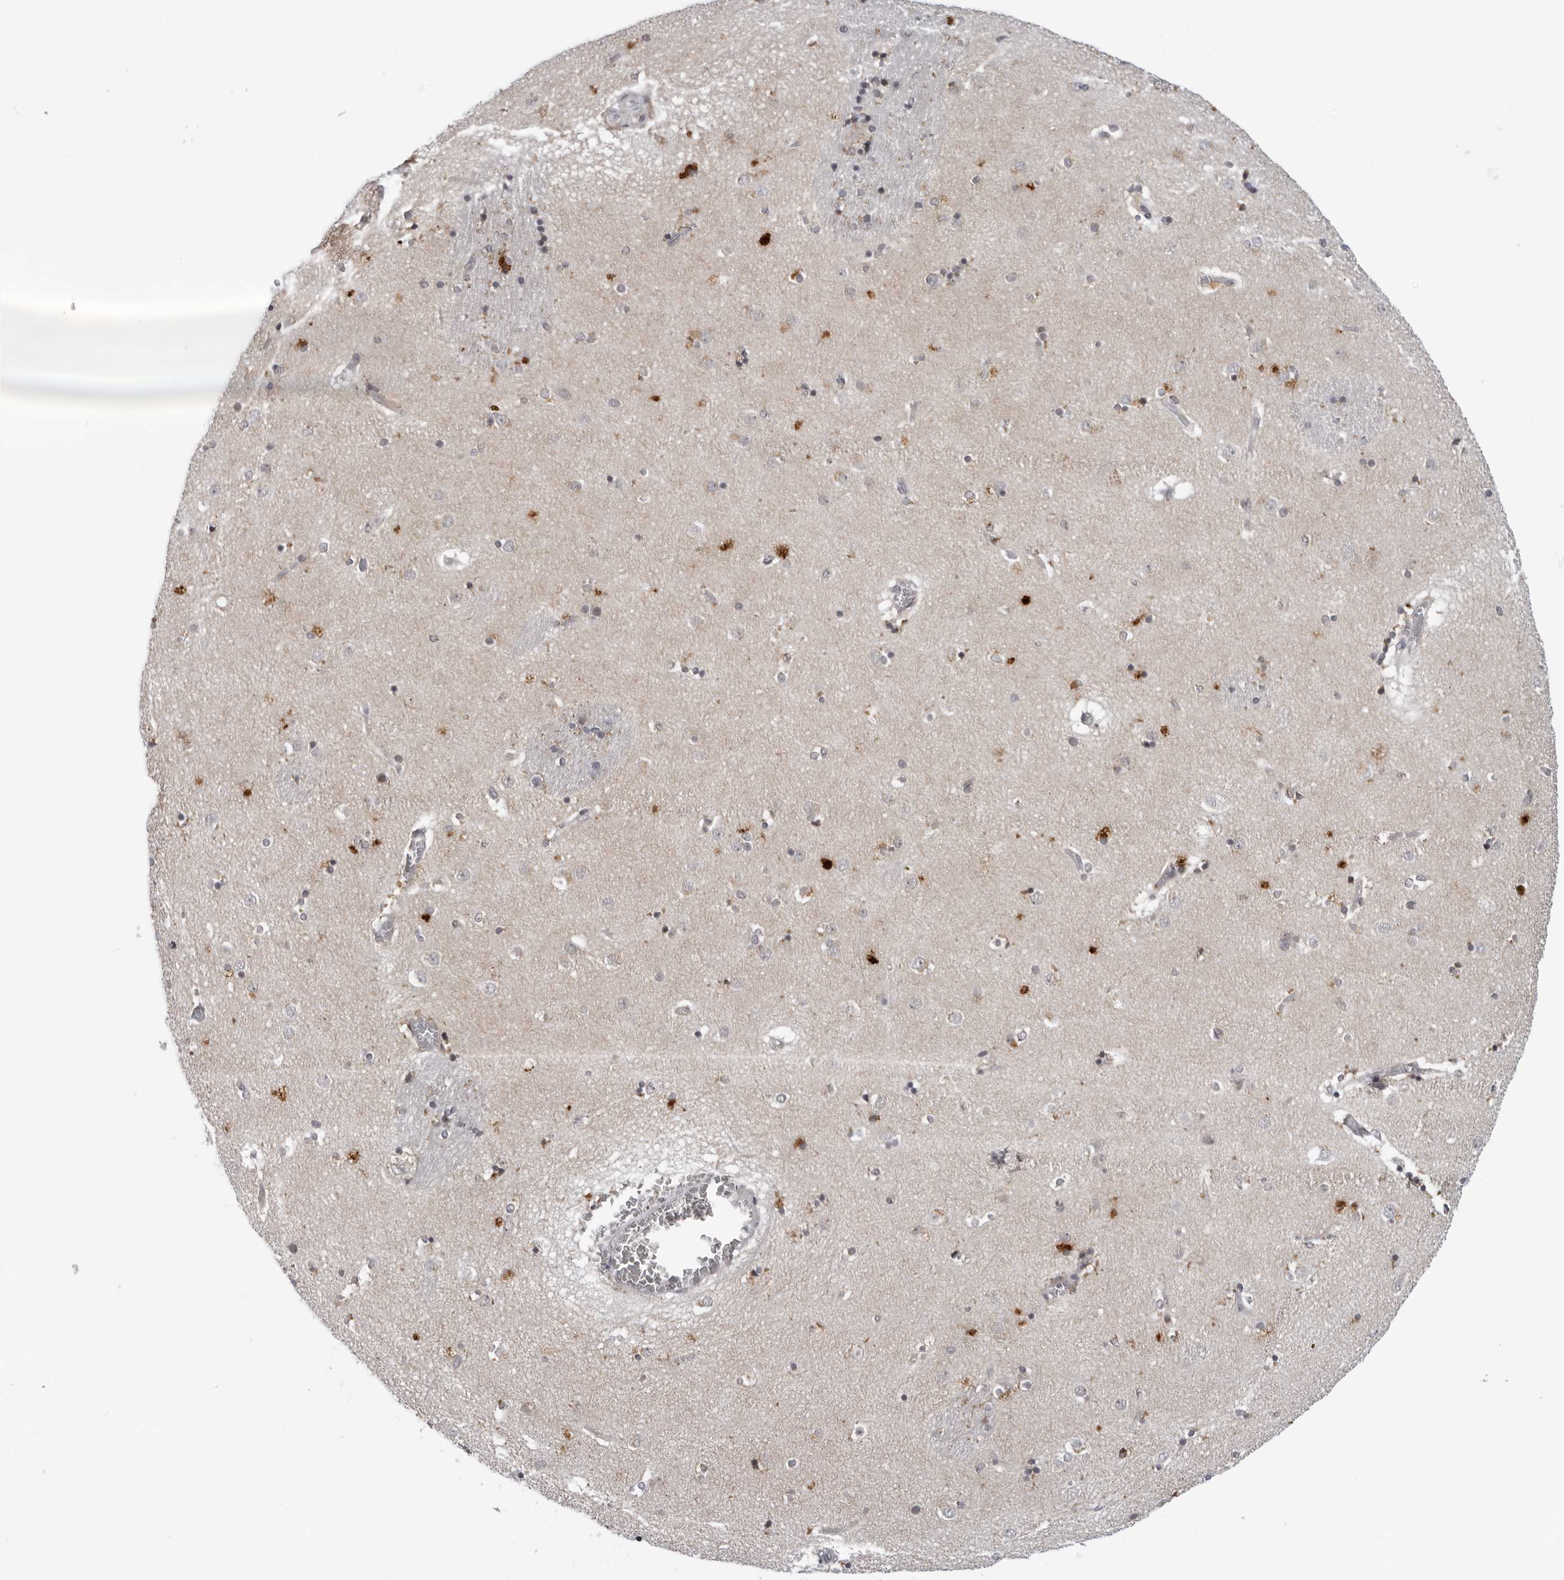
{"staining": {"intensity": "moderate", "quantity": "<25%", "location": "cytoplasmic/membranous"}, "tissue": "caudate", "cell_type": "Glial cells", "image_type": "normal", "snomed": [{"axis": "morphology", "description": "Normal tissue, NOS"}, {"axis": "topography", "description": "Lateral ventricle wall"}], "caption": "Human caudate stained for a protein (brown) reveals moderate cytoplasmic/membranous positive staining in approximately <25% of glial cells.", "gene": "CPT2", "patient": {"sex": "male", "age": 70}}